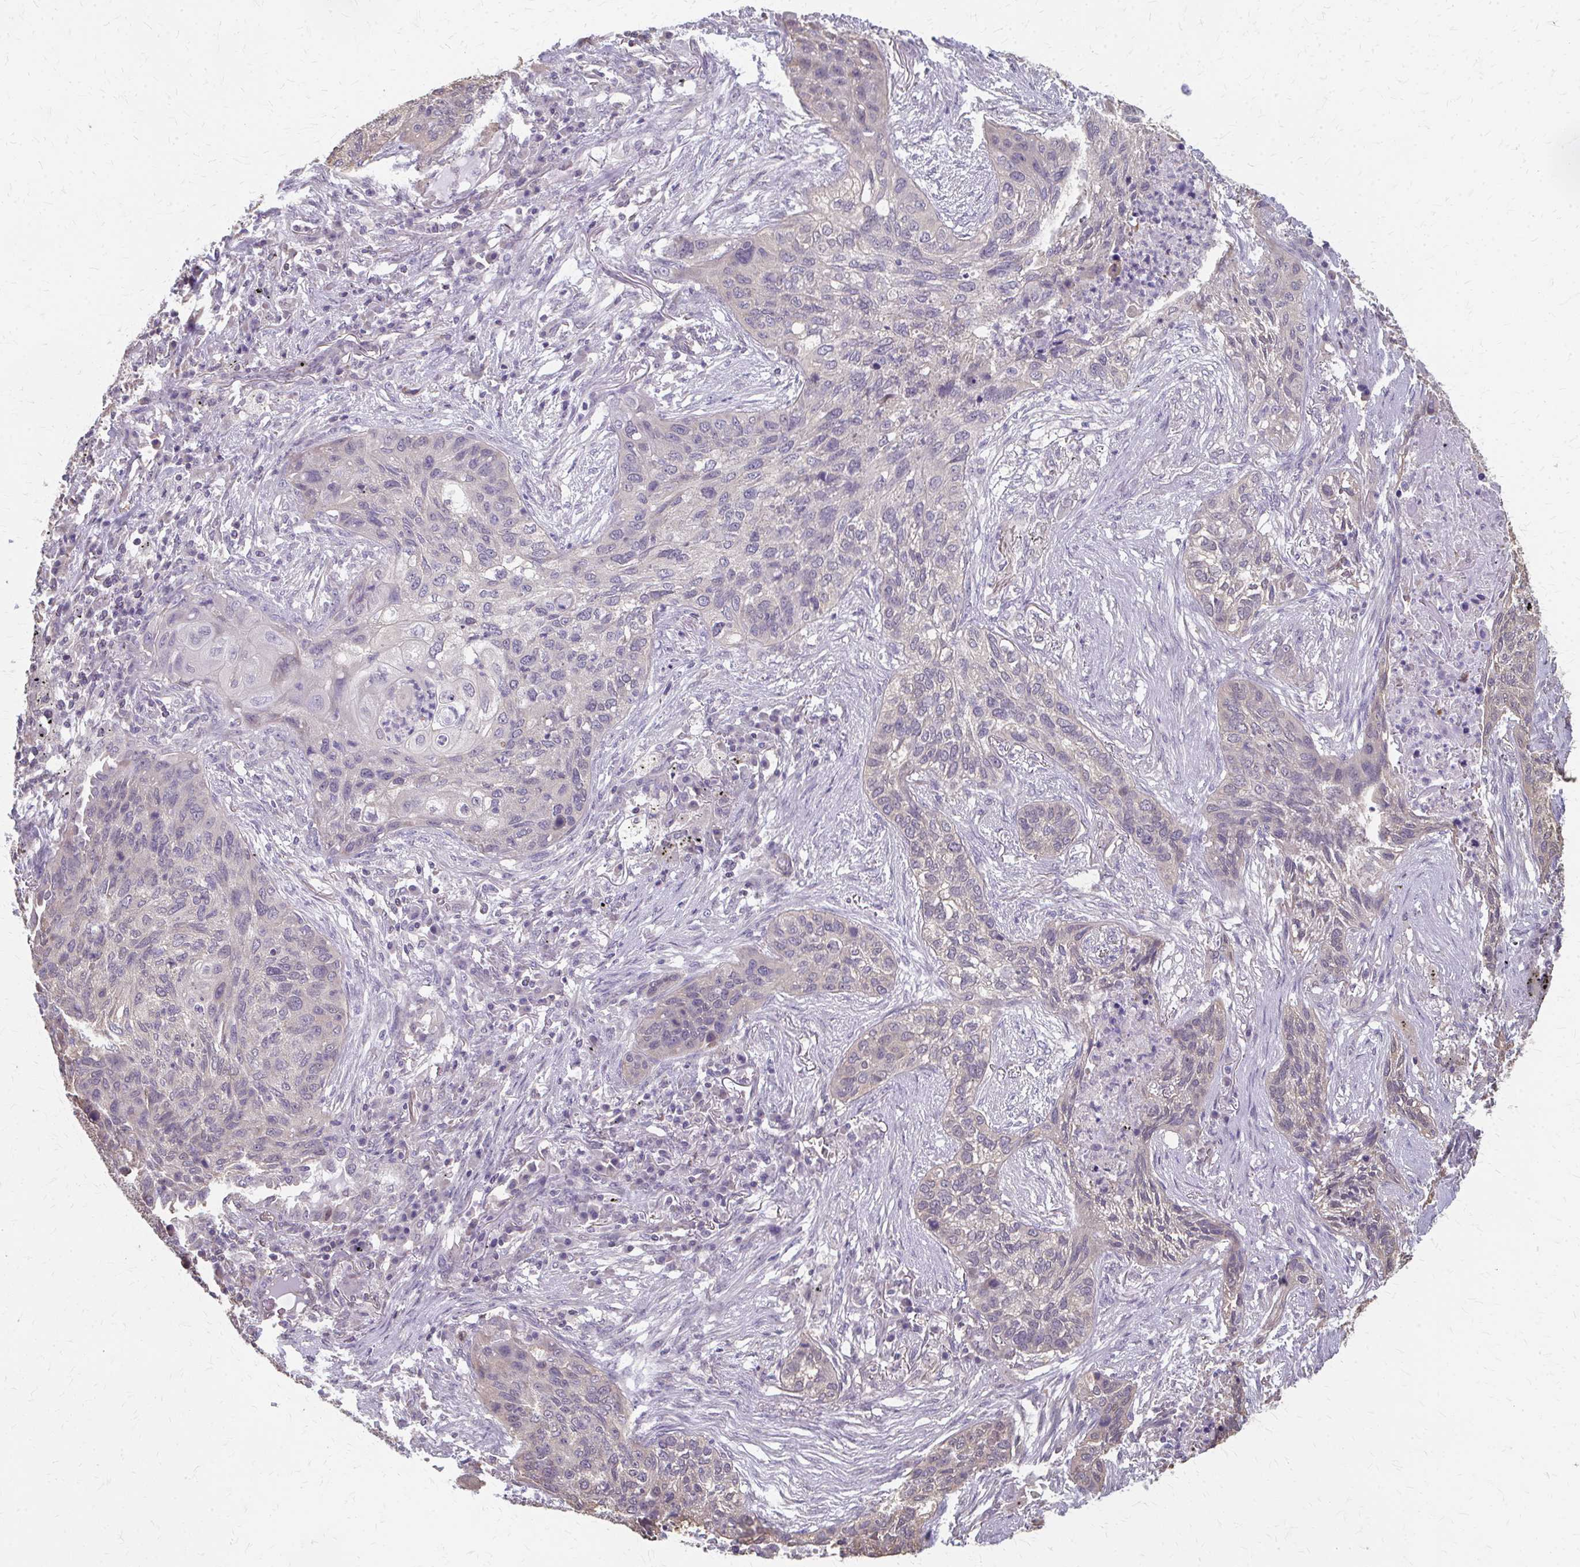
{"staining": {"intensity": "negative", "quantity": "none", "location": "none"}, "tissue": "lung cancer", "cell_type": "Tumor cells", "image_type": "cancer", "snomed": [{"axis": "morphology", "description": "Squamous cell carcinoma, NOS"}, {"axis": "topography", "description": "Lung"}], "caption": "The image demonstrates no significant expression in tumor cells of squamous cell carcinoma (lung). (Stains: DAB (3,3'-diaminobenzidine) IHC with hematoxylin counter stain, Microscopy: brightfield microscopy at high magnification).", "gene": "RABGAP1L", "patient": {"sex": "female", "age": 63}}